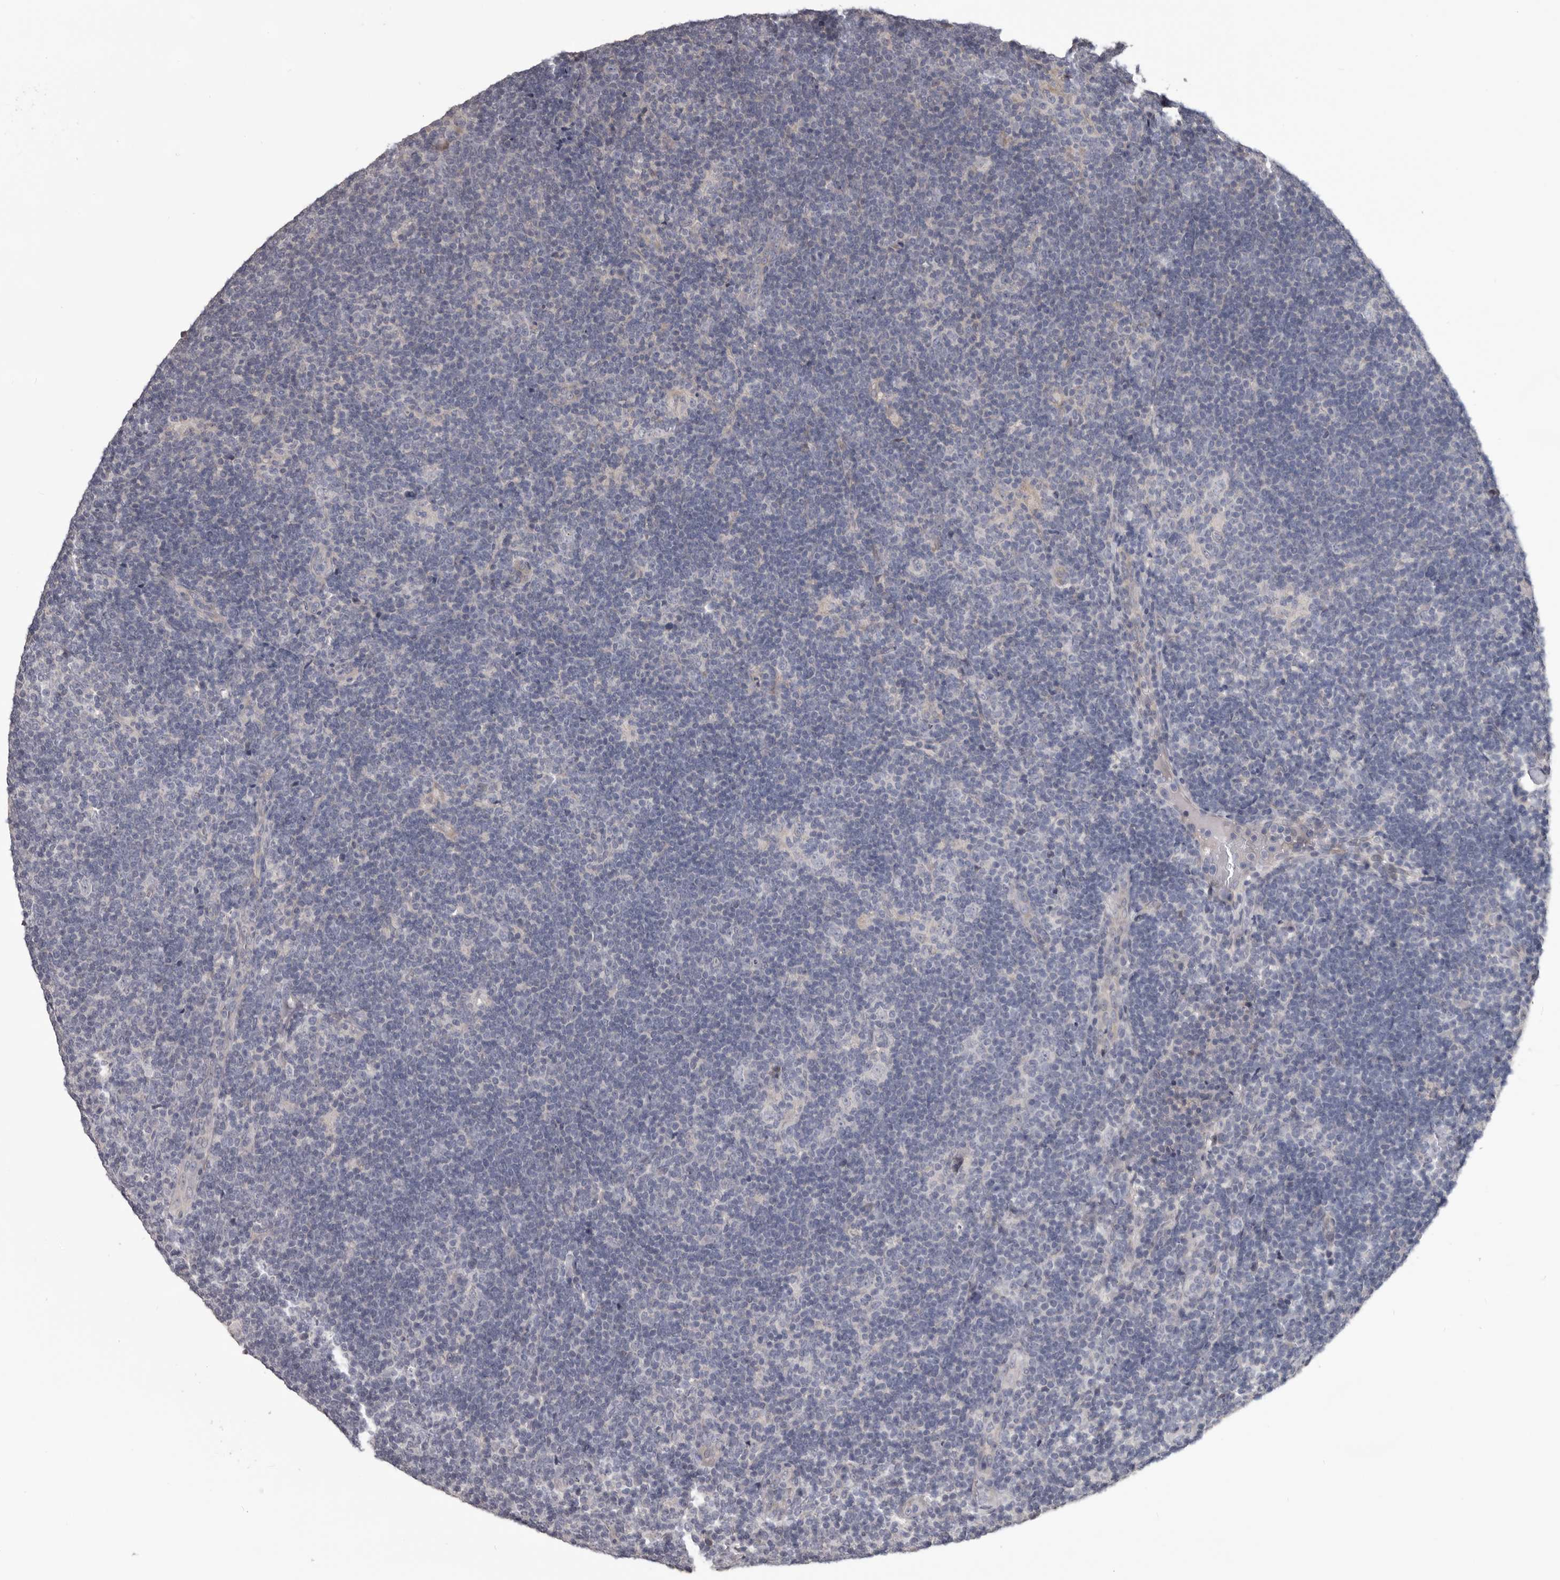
{"staining": {"intensity": "negative", "quantity": "none", "location": "none"}, "tissue": "lymphoma", "cell_type": "Tumor cells", "image_type": "cancer", "snomed": [{"axis": "morphology", "description": "Hodgkin's disease, NOS"}, {"axis": "topography", "description": "Lymph node"}], "caption": "Tumor cells show no significant positivity in lymphoma. (IHC, brightfield microscopy, high magnification).", "gene": "LPAR6", "patient": {"sex": "female", "age": 57}}